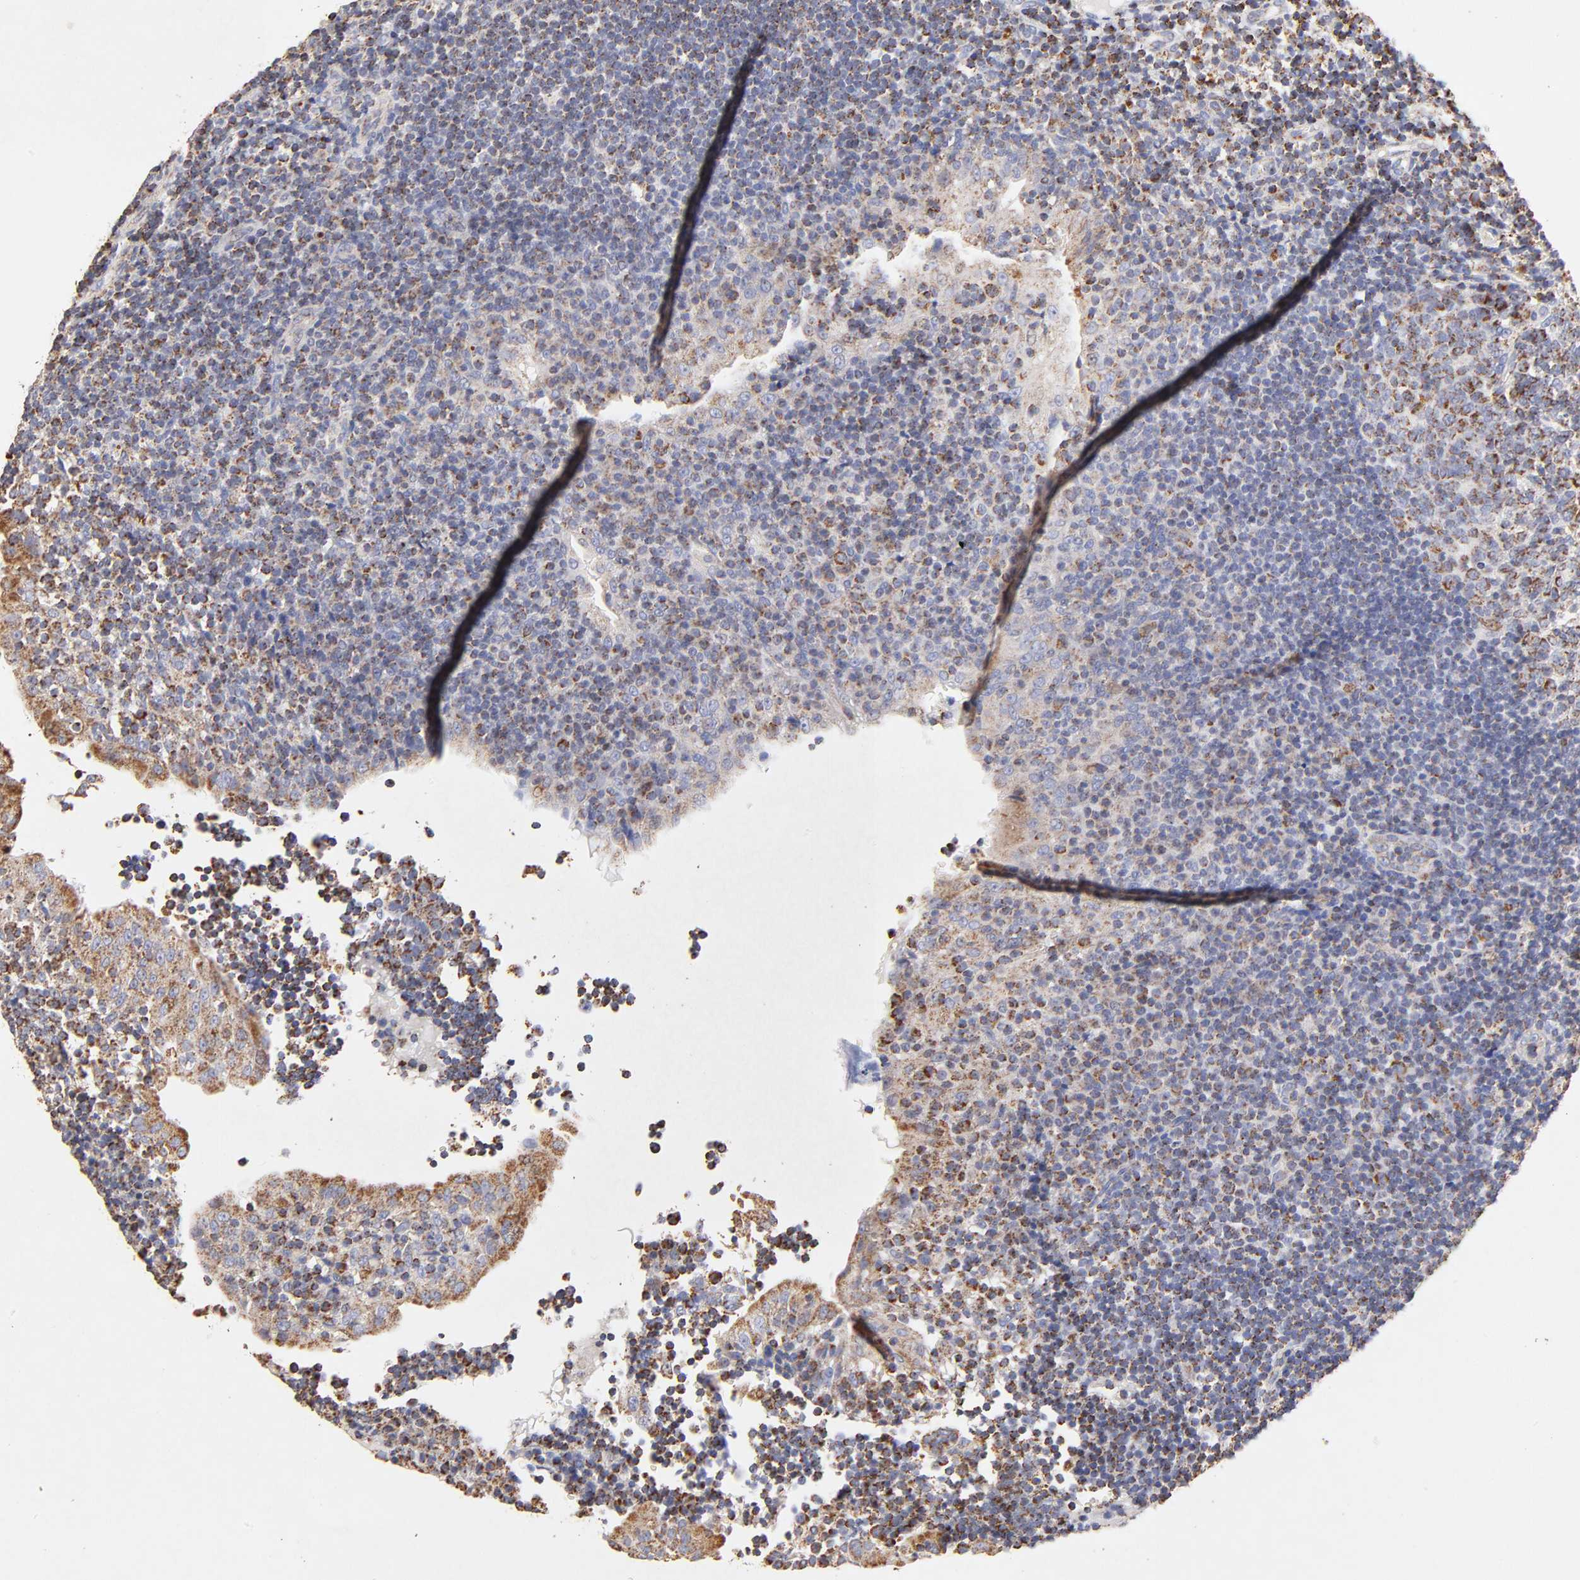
{"staining": {"intensity": "moderate", "quantity": ">75%", "location": "cytoplasmic/membranous"}, "tissue": "tonsil", "cell_type": "Germinal center cells", "image_type": "normal", "snomed": [{"axis": "morphology", "description": "Normal tissue, NOS"}, {"axis": "topography", "description": "Tonsil"}], "caption": "A brown stain shows moderate cytoplasmic/membranous staining of a protein in germinal center cells of unremarkable tonsil. (IHC, brightfield microscopy, high magnification).", "gene": "SSBP1", "patient": {"sex": "female", "age": 40}}